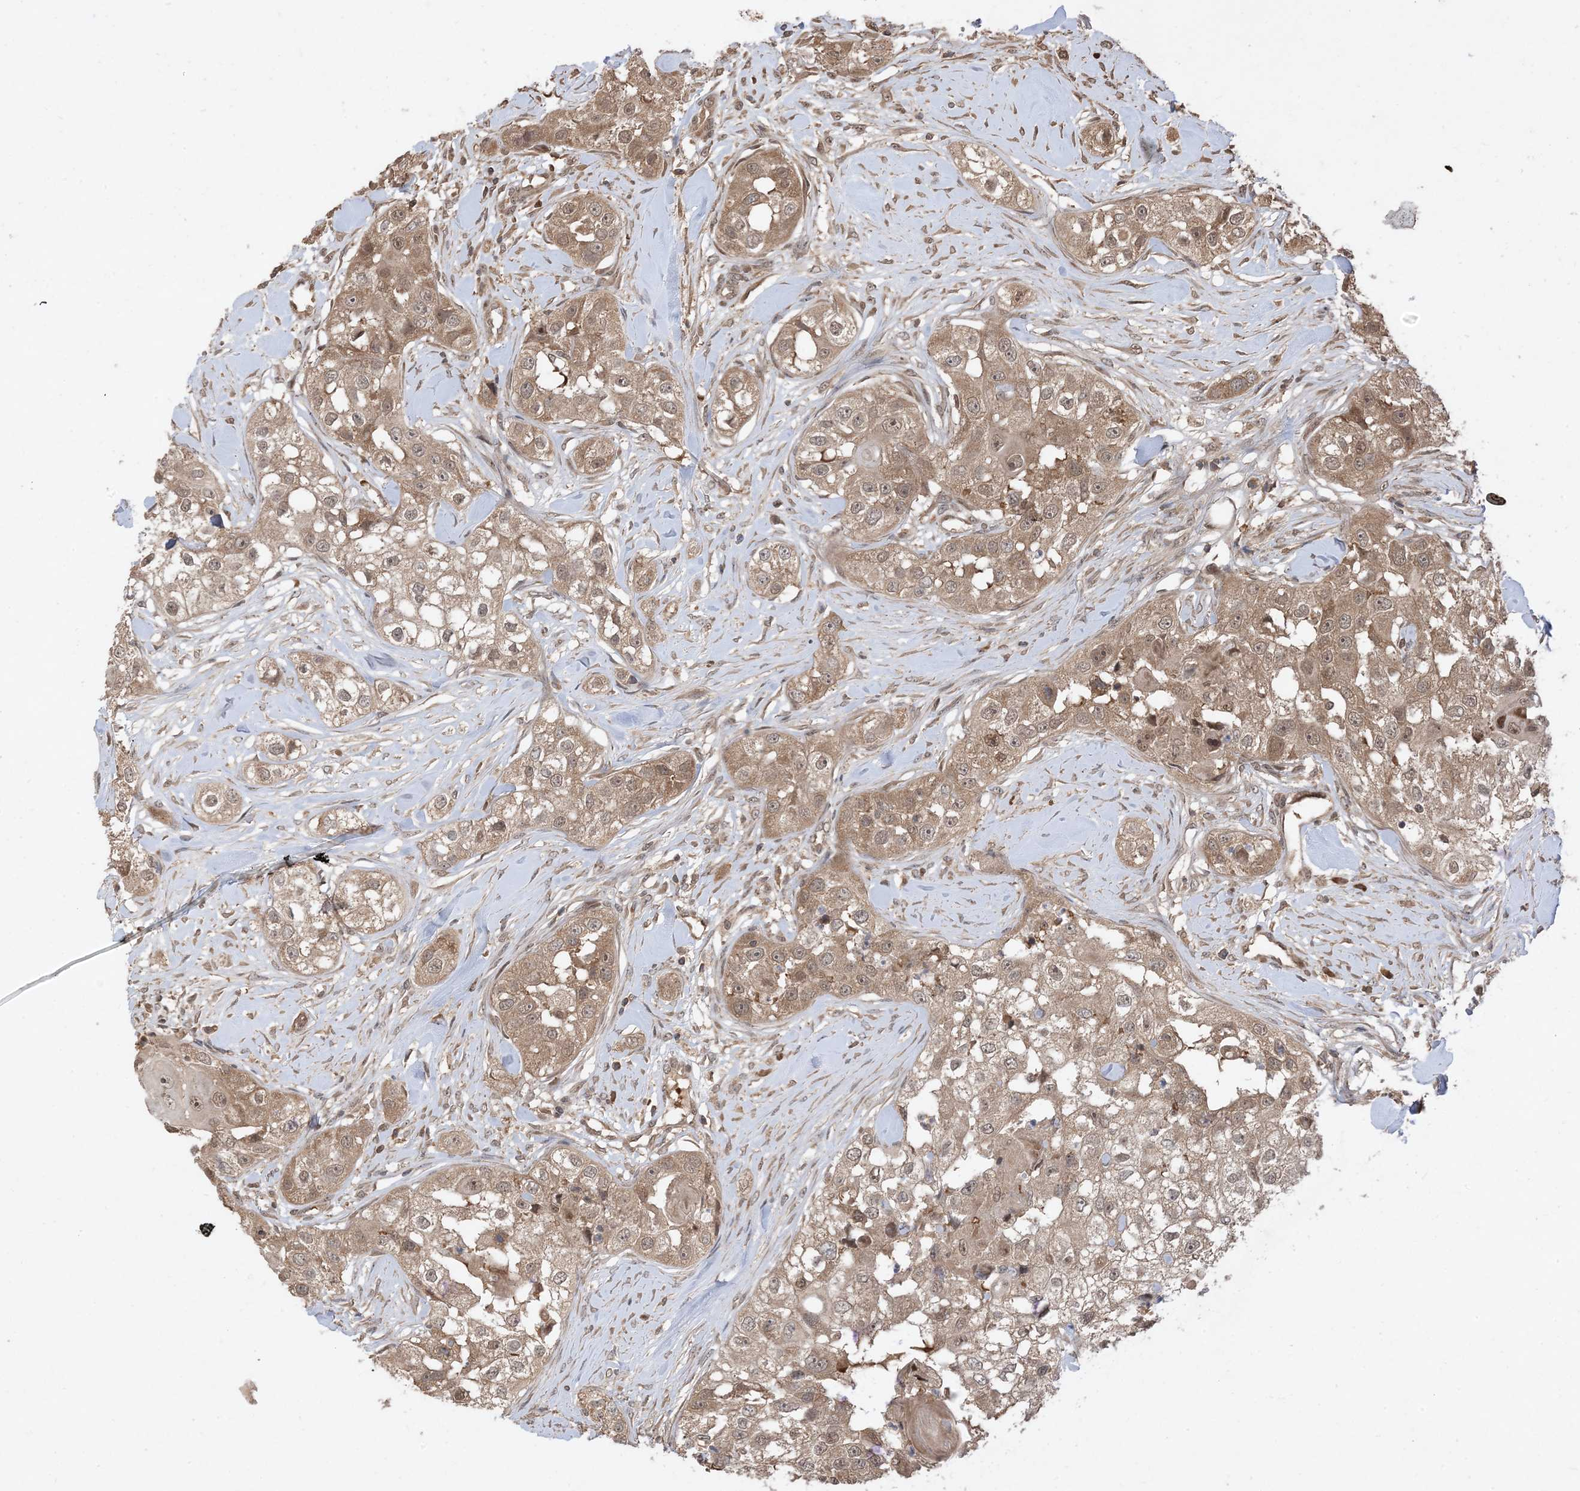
{"staining": {"intensity": "moderate", "quantity": ">75%", "location": "cytoplasmic/membranous"}, "tissue": "head and neck cancer", "cell_type": "Tumor cells", "image_type": "cancer", "snomed": [{"axis": "morphology", "description": "Normal tissue, NOS"}, {"axis": "morphology", "description": "Squamous cell carcinoma, NOS"}, {"axis": "topography", "description": "Skeletal muscle"}, {"axis": "topography", "description": "Head-Neck"}], "caption": "Immunohistochemistry (DAB) staining of human head and neck cancer shows moderate cytoplasmic/membranous protein positivity in approximately >75% of tumor cells. (DAB IHC with brightfield microscopy, high magnification).", "gene": "PUSL1", "patient": {"sex": "male", "age": 51}}